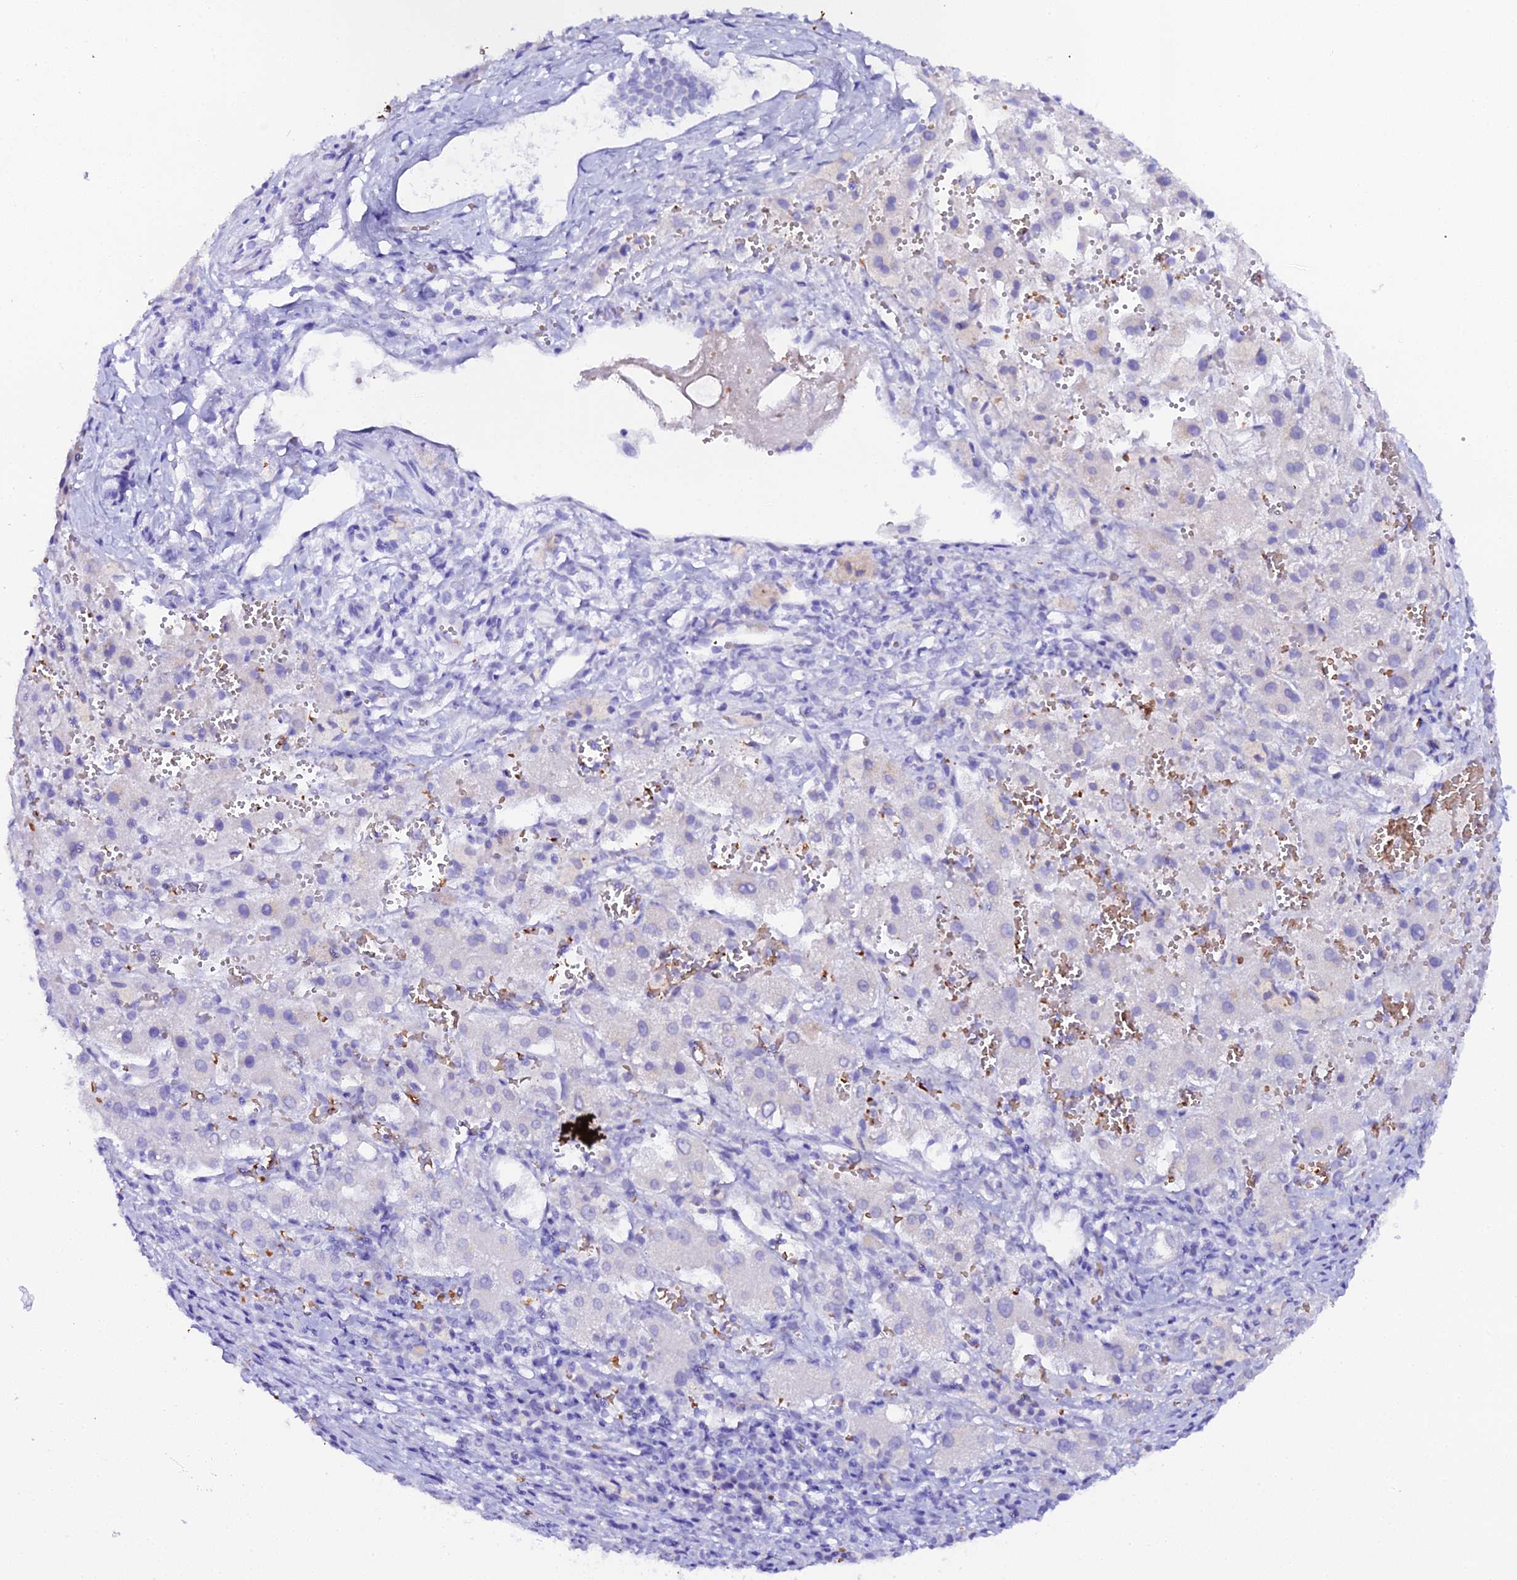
{"staining": {"intensity": "negative", "quantity": "none", "location": "none"}, "tissue": "liver cancer", "cell_type": "Tumor cells", "image_type": "cancer", "snomed": [{"axis": "morphology", "description": "Carcinoma, Hepatocellular, NOS"}, {"axis": "topography", "description": "Liver"}], "caption": "Image shows no significant protein staining in tumor cells of liver cancer (hepatocellular carcinoma).", "gene": "CFAP45", "patient": {"sex": "female", "age": 58}}